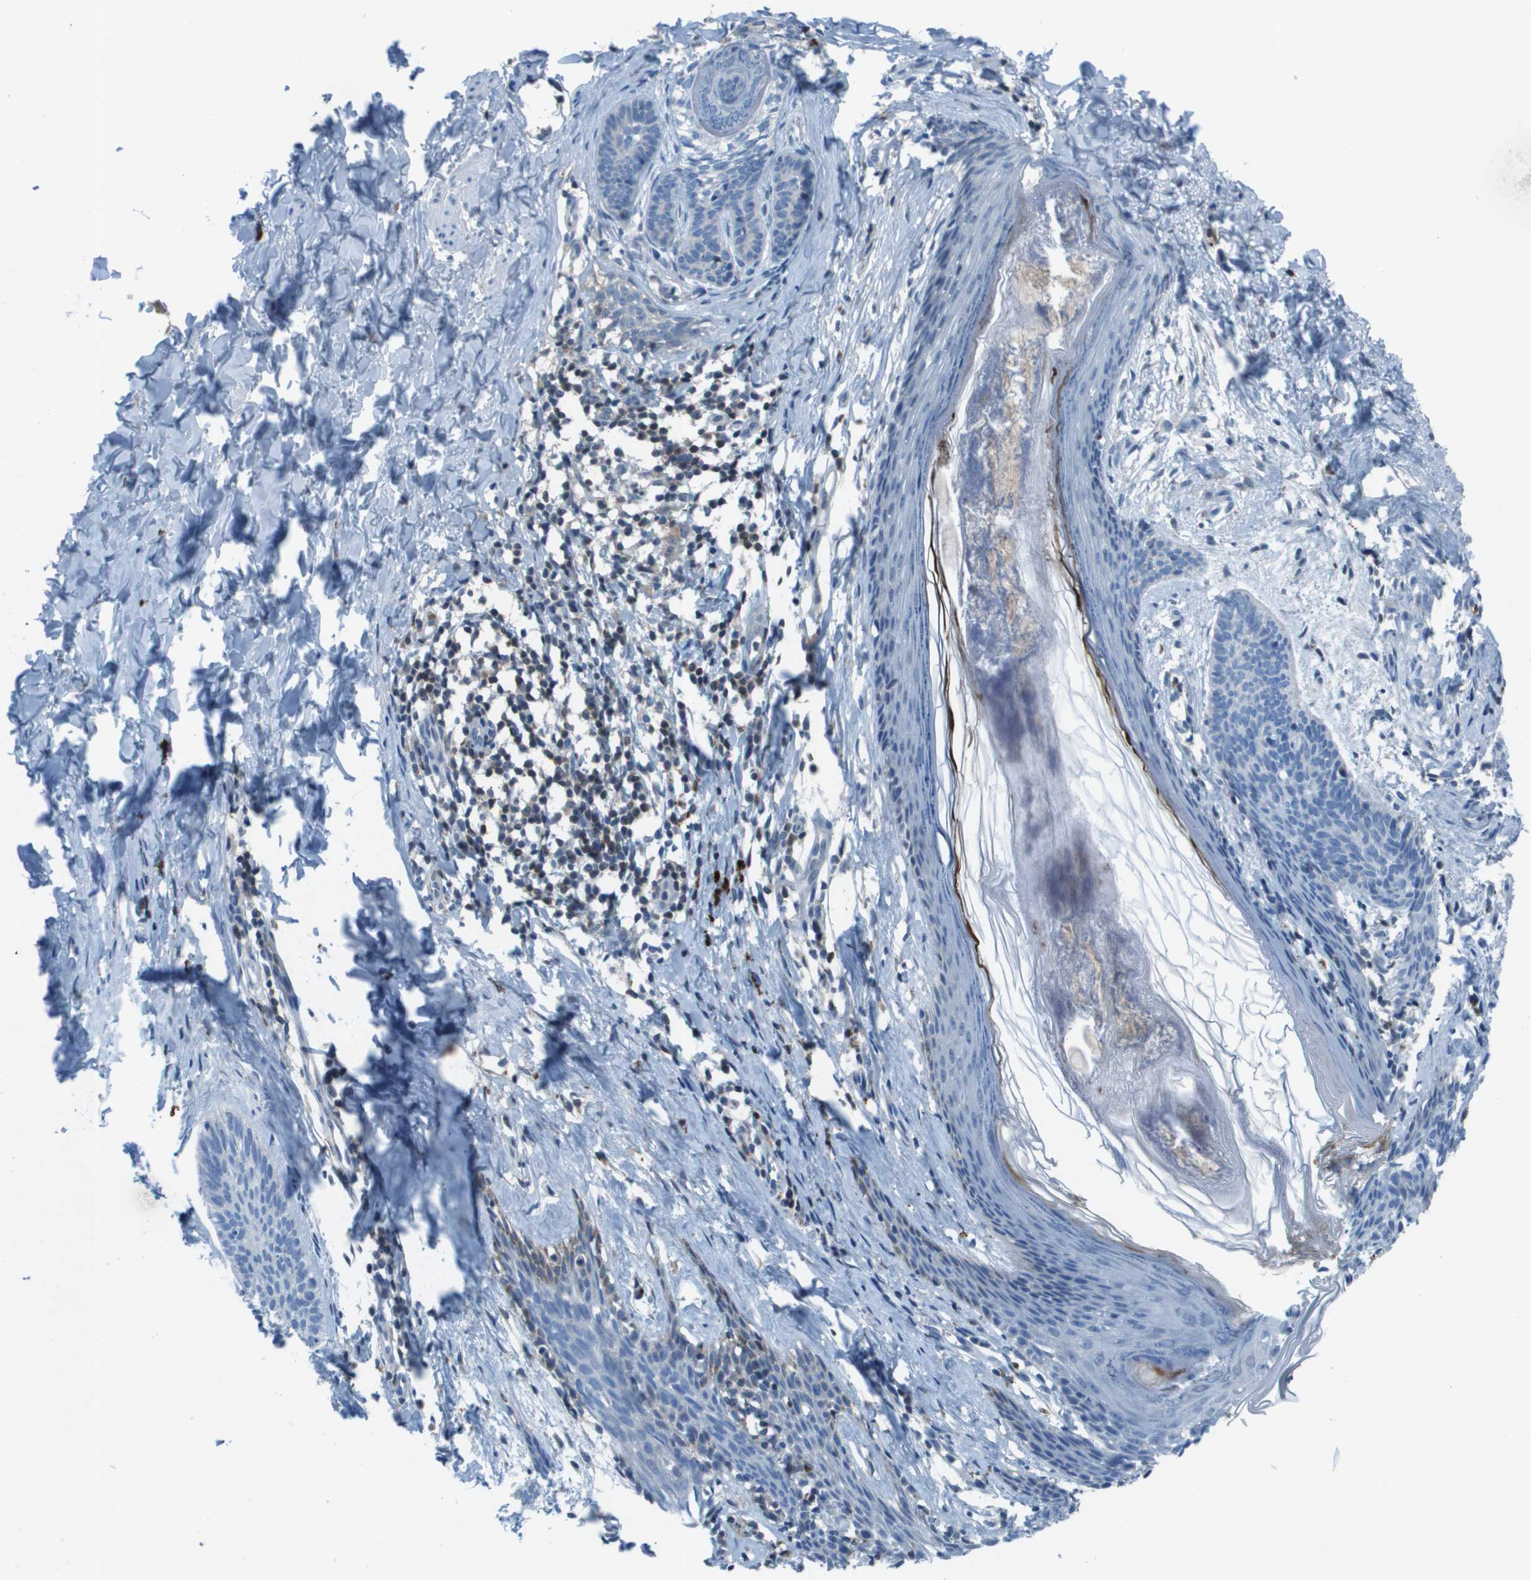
{"staining": {"intensity": "negative", "quantity": "none", "location": "none"}, "tissue": "skin cancer", "cell_type": "Tumor cells", "image_type": "cancer", "snomed": [{"axis": "morphology", "description": "Basal cell carcinoma"}, {"axis": "topography", "description": "Skin"}], "caption": "DAB immunohistochemical staining of skin cancer displays no significant staining in tumor cells. Brightfield microscopy of immunohistochemistry (IHC) stained with DAB (3,3'-diaminobenzidine) (brown) and hematoxylin (blue), captured at high magnification.", "gene": "CAMK4", "patient": {"sex": "male", "age": 60}}